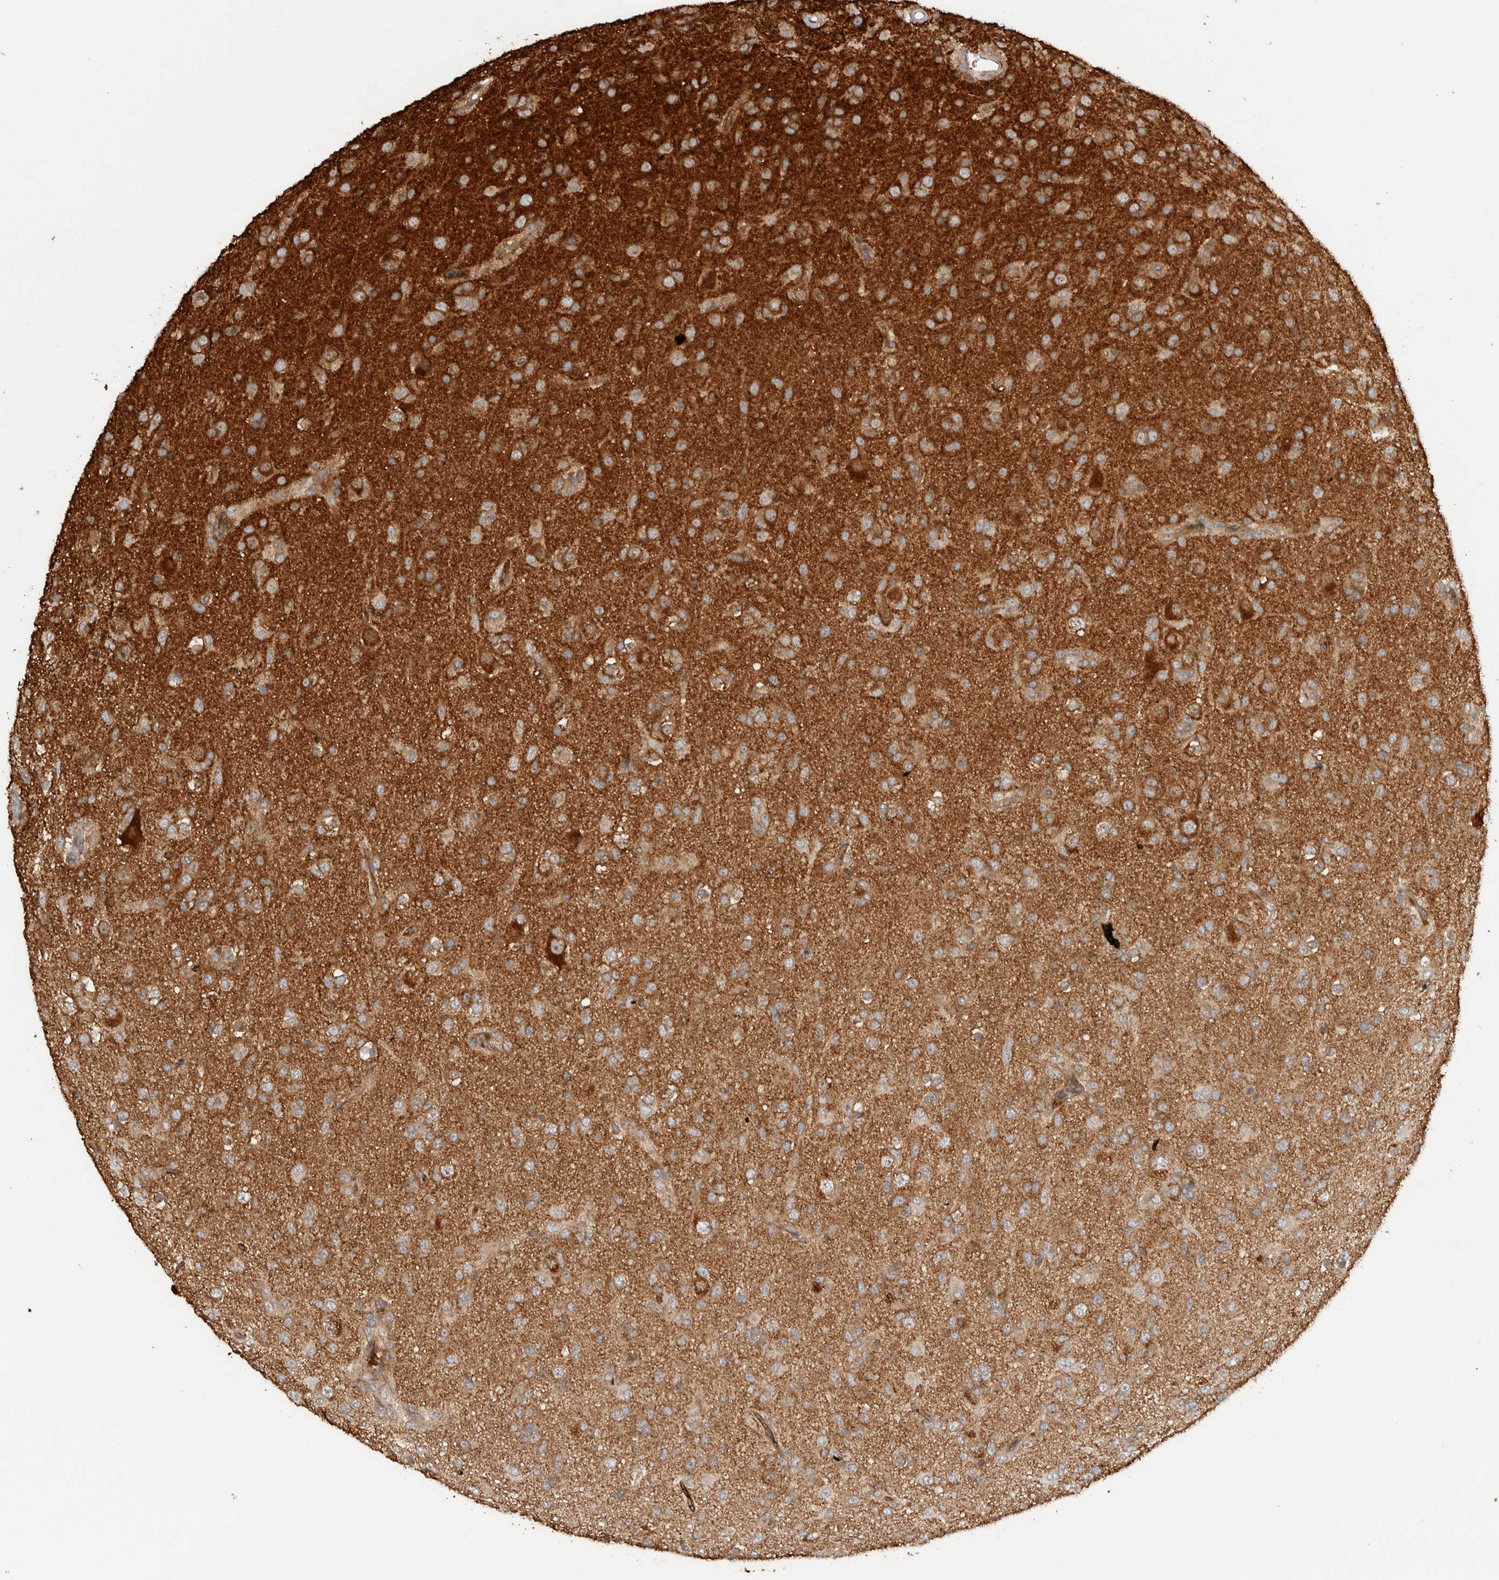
{"staining": {"intensity": "moderate", "quantity": ">75%", "location": "cytoplasmic/membranous"}, "tissue": "glioma", "cell_type": "Tumor cells", "image_type": "cancer", "snomed": [{"axis": "morphology", "description": "Glioma, malignant, Low grade"}, {"axis": "topography", "description": "Brain"}], "caption": "Glioma stained with DAB IHC displays medium levels of moderate cytoplasmic/membranous staining in about >75% of tumor cells.", "gene": "VPS53", "patient": {"sex": "male", "age": 65}}